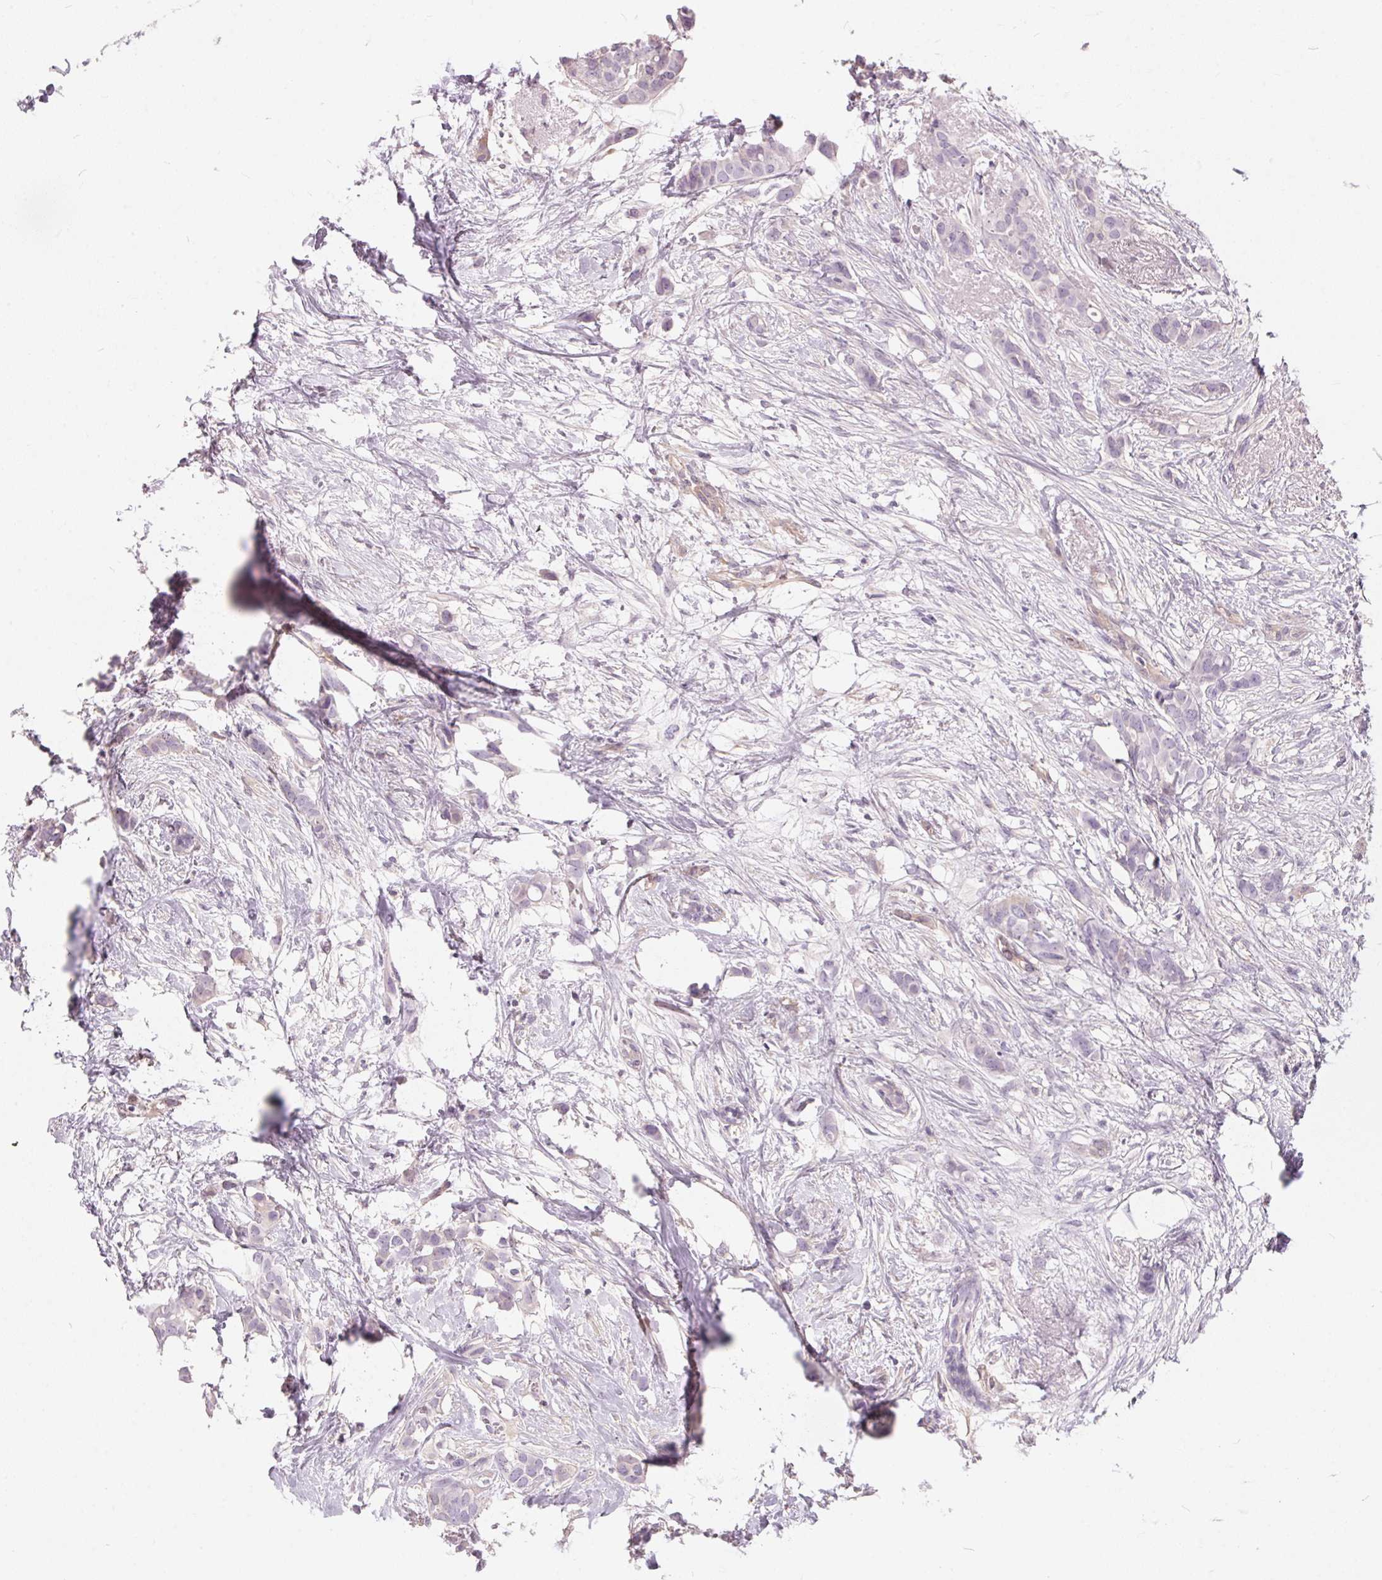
{"staining": {"intensity": "negative", "quantity": "none", "location": "none"}, "tissue": "breast cancer", "cell_type": "Tumor cells", "image_type": "cancer", "snomed": [{"axis": "morphology", "description": "Duct carcinoma"}, {"axis": "topography", "description": "Breast"}], "caption": "Infiltrating ductal carcinoma (breast) was stained to show a protein in brown. There is no significant staining in tumor cells.", "gene": "BLMH", "patient": {"sex": "female", "age": 62}}